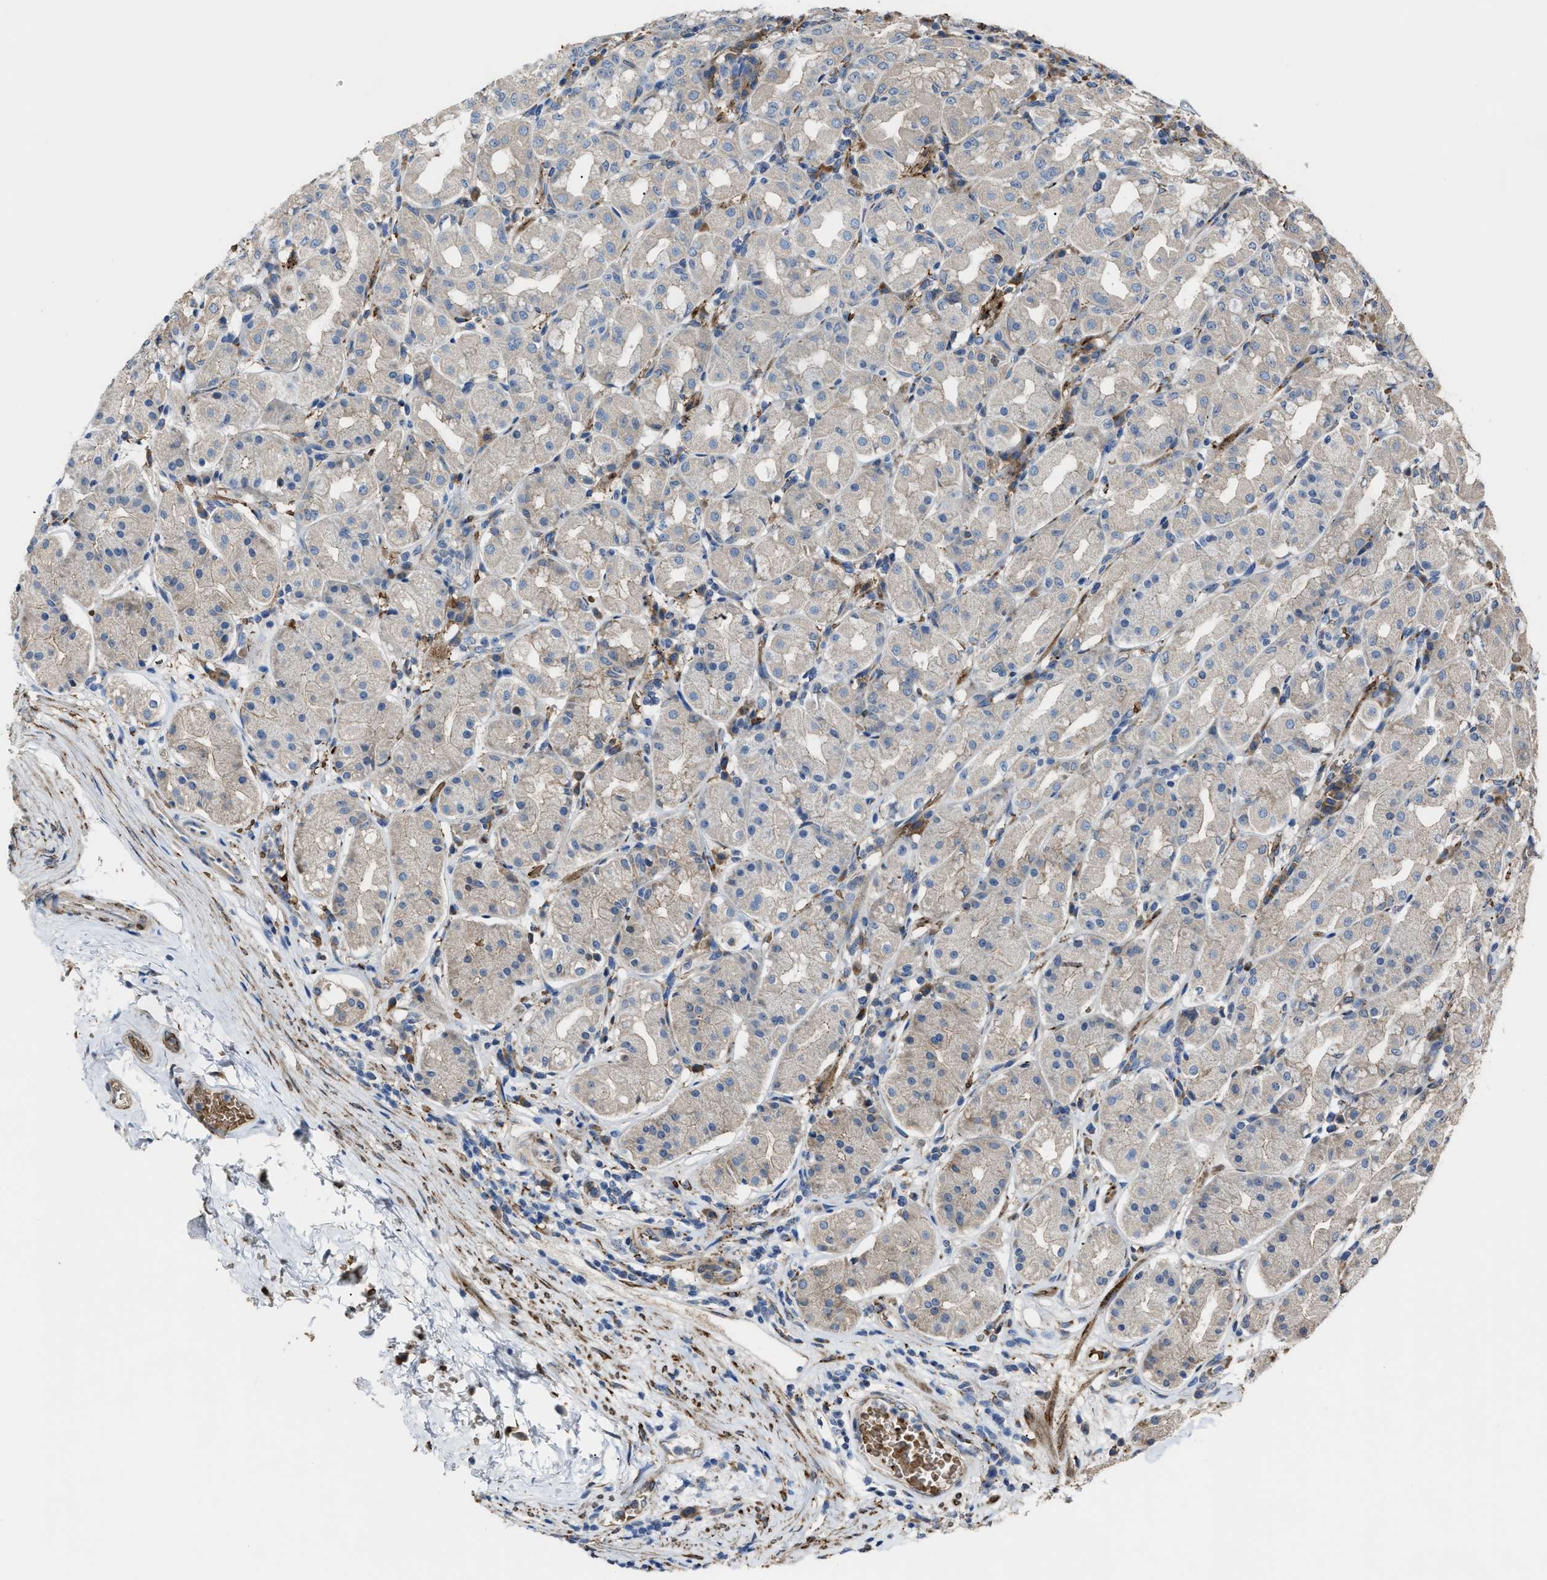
{"staining": {"intensity": "weak", "quantity": "<25%", "location": "cytoplasmic/membranous"}, "tissue": "stomach", "cell_type": "Glandular cells", "image_type": "normal", "snomed": [{"axis": "morphology", "description": "Normal tissue, NOS"}, {"axis": "topography", "description": "Stomach"}, {"axis": "topography", "description": "Stomach, lower"}], "caption": "Histopathology image shows no significant protein expression in glandular cells of unremarkable stomach. (DAB (3,3'-diaminobenzidine) IHC visualized using brightfield microscopy, high magnification).", "gene": "SELENOM", "patient": {"sex": "female", "age": 56}}